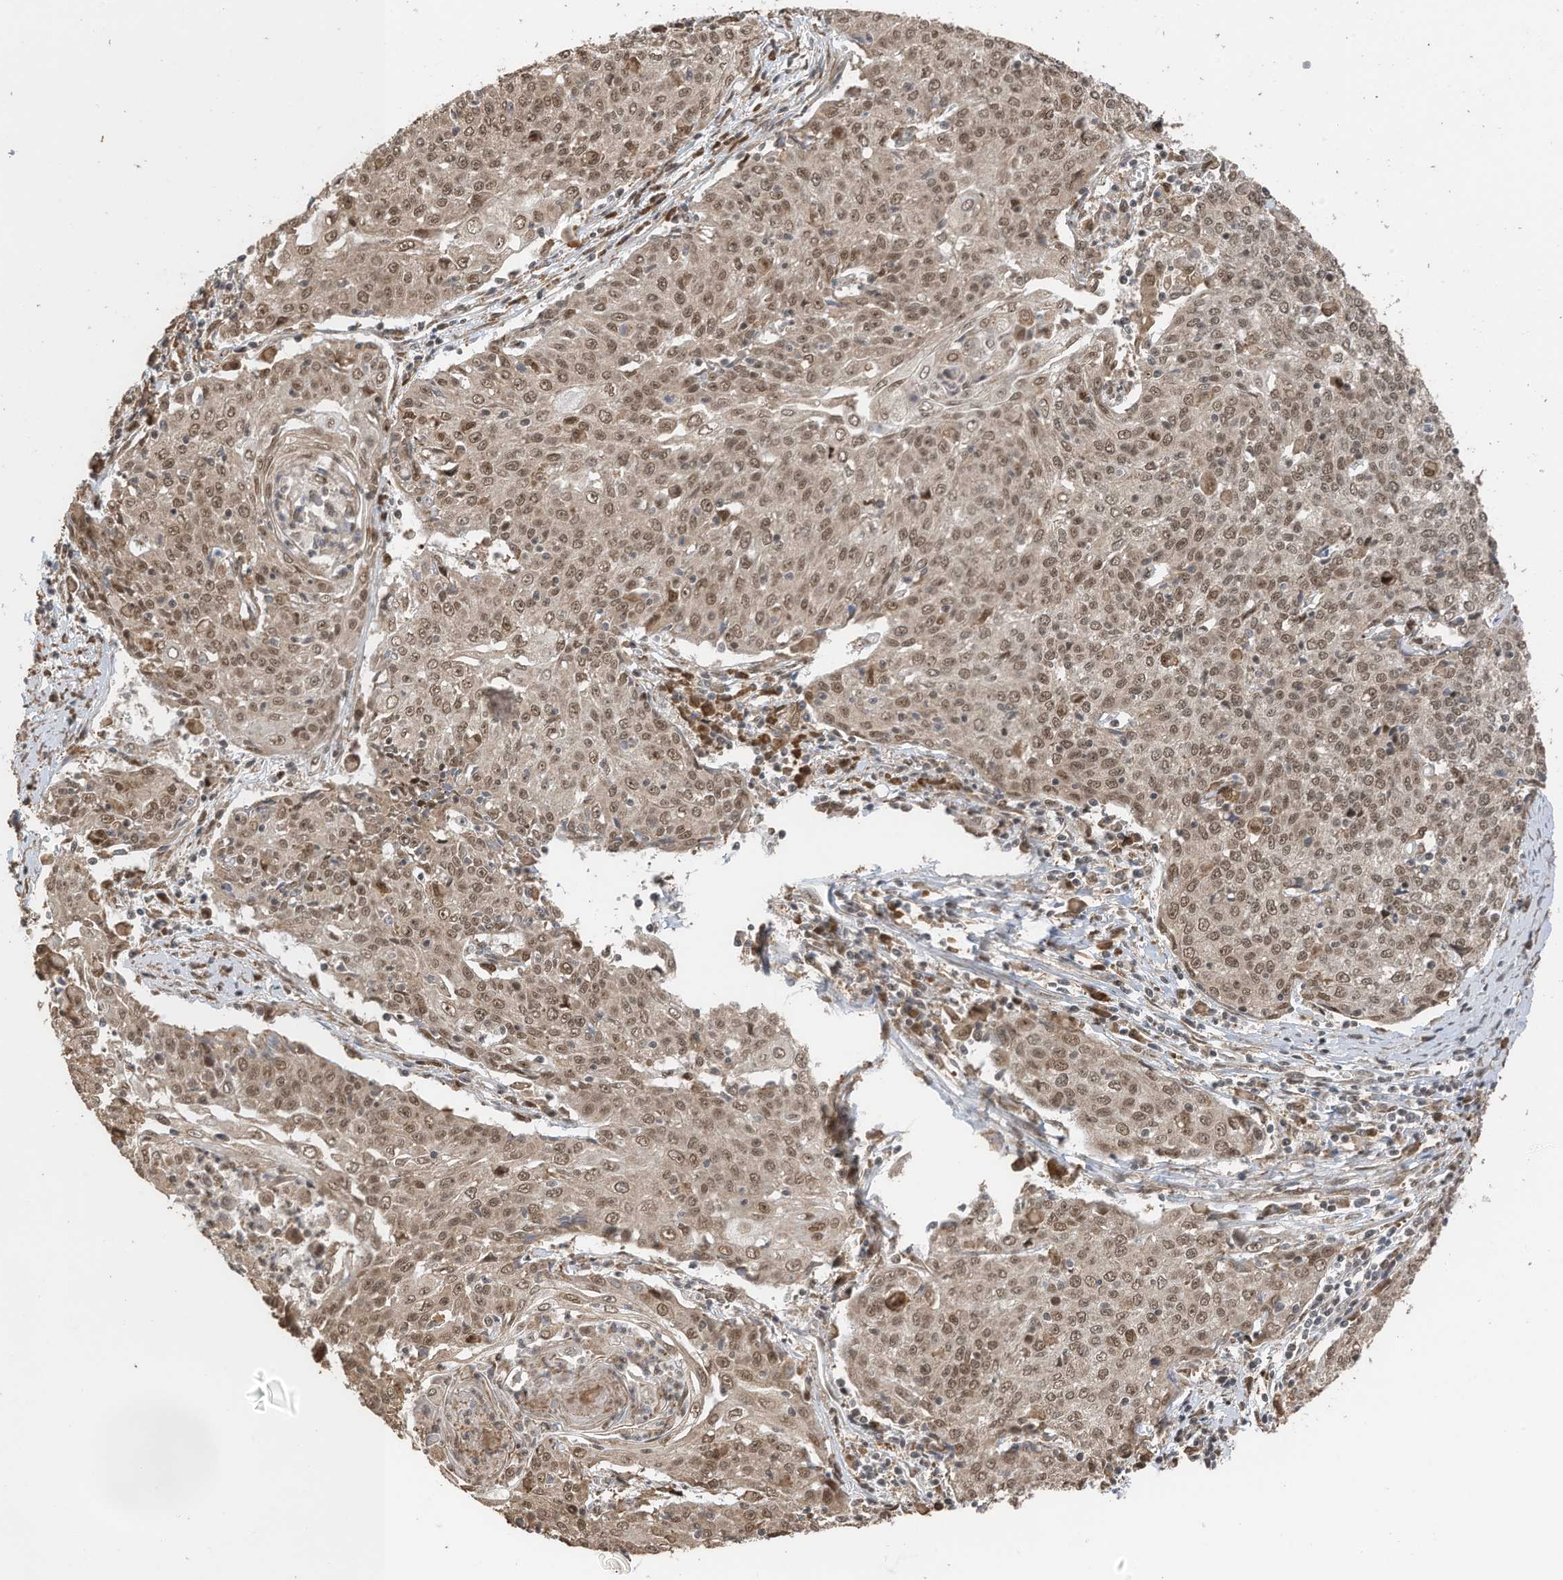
{"staining": {"intensity": "moderate", "quantity": ">75%", "location": "nuclear"}, "tissue": "cervical cancer", "cell_type": "Tumor cells", "image_type": "cancer", "snomed": [{"axis": "morphology", "description": "Squamous cell carcinoma, NOS"}, {"axis": "topography", "description": "Cervix"}], "caption": "Protein staining of cervical squamous cell carcinoma tissue demonstrates moderate nuclear expression in approximately >75% of tumor cells.", "gene": "ERLEC1", "patient": {"sex": "female", "age": 48}}